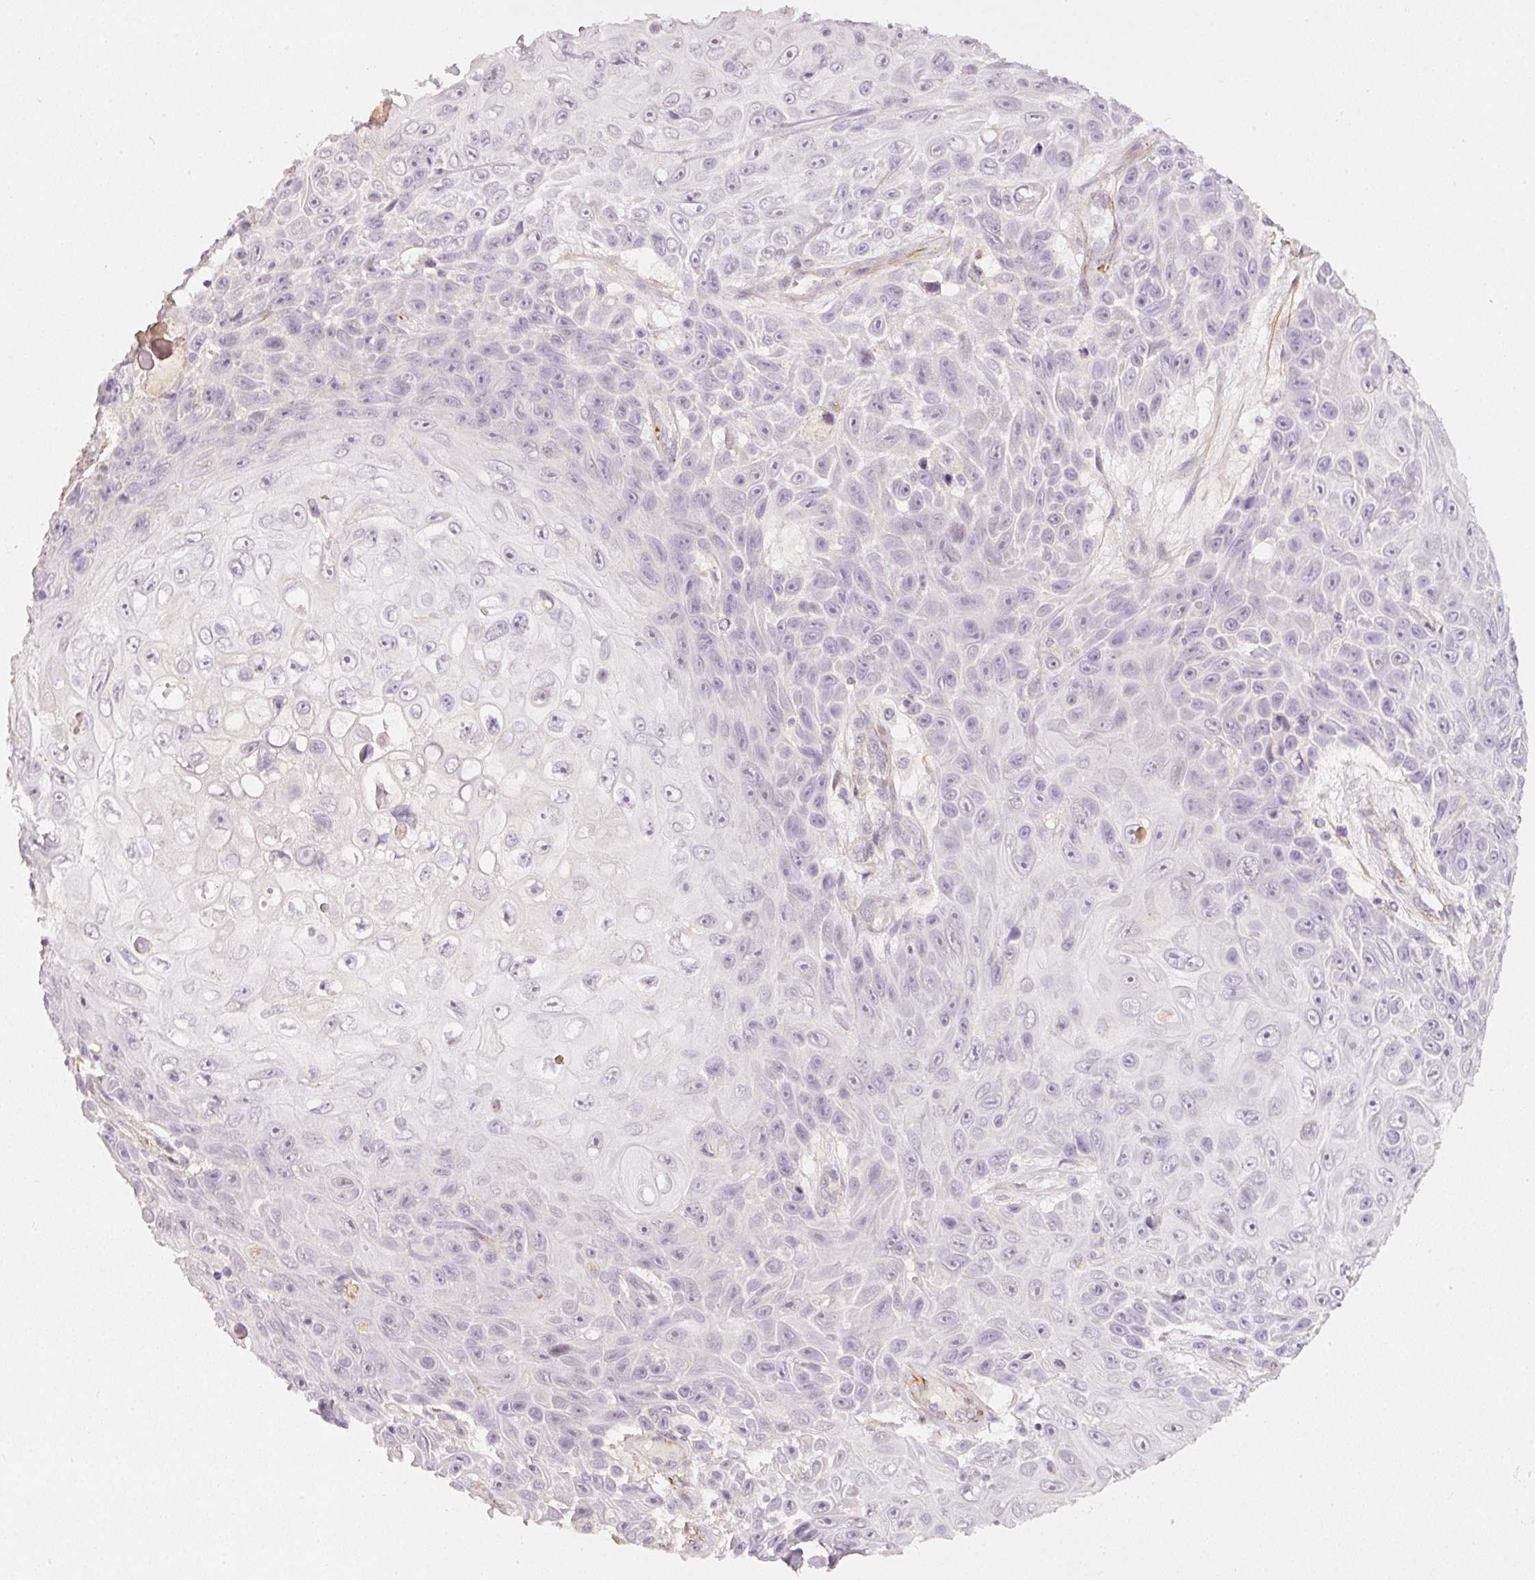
{"staining": {"intensity": "negative", "quantity": "none", "location": "none"}, "tissue": "skin cancer", "cell_type": "Tumor cells", "image_type": "cancer", "snomed": [{"axis": "morphology", "description": "Squamous cell carcinoma, NOS"}, {"axis": "topography", "description": "Skin"}], "caption": "Immunohistochemical staining of skin squamous cell carcinoma exhibits no significant staining in tumor cells. The staining was performed using DAB (3,3'-diaminobenzidine) to visualize the protein expression in brown, while the nuclei were stained in blue with hematoxylin (Magnification: 20x).", "gene": "TOGARAM1", "patient": {"sex": "male", "age": 82}}